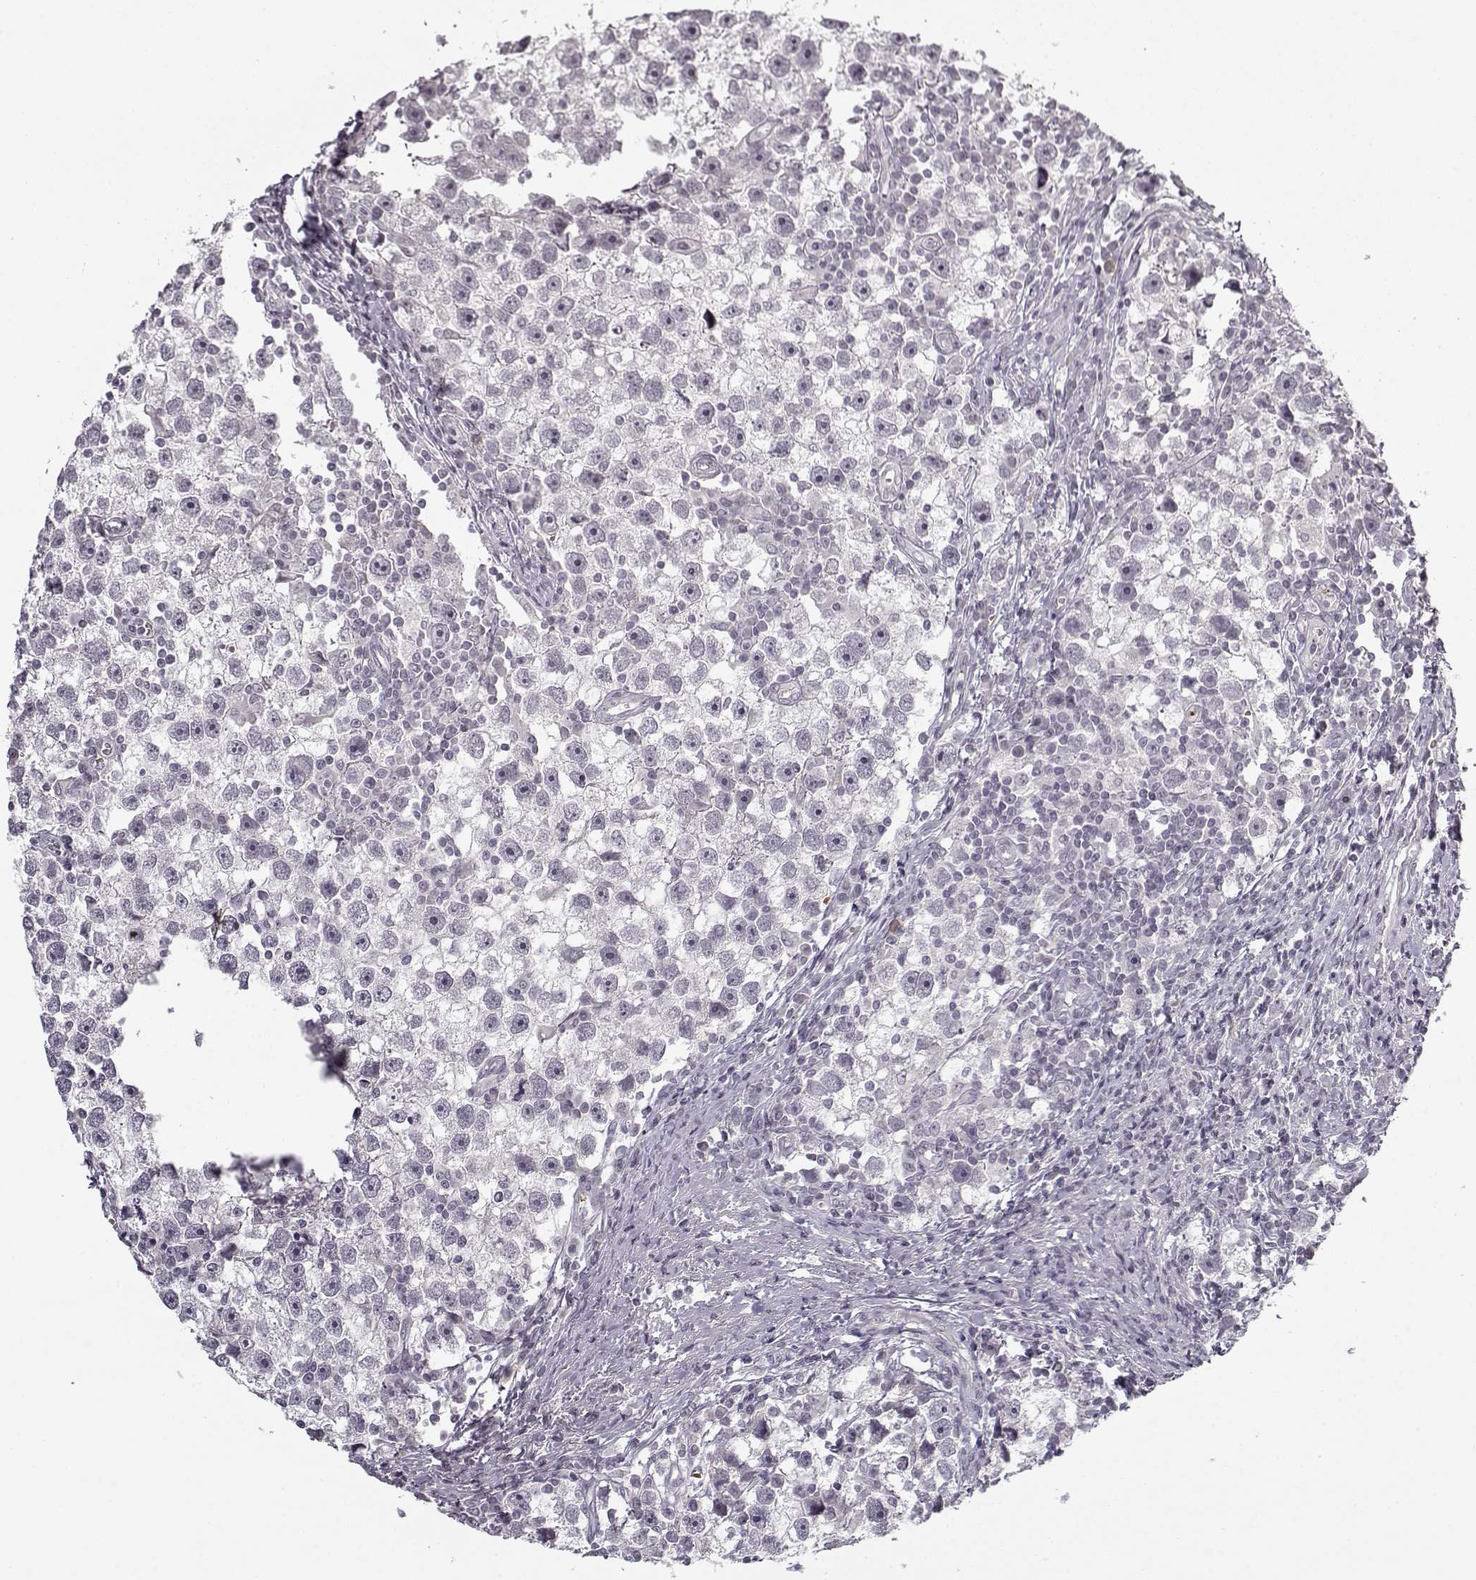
{"staining": {"intensity": "negative", "quantity": "none", "location": "none"}, "tissue": "testis cancer", "cell_type": "Tumor cells", "image_type": "cancer", "snomed": [{"axis": "morphology", "description": "Seminoma, NOS"}, {"axis": "topography", "description": "Testis"}], "caption": "Immunohistochemistry photomicrograph of neoplastic tissue: testis cancer stained with DAB (3,3'-diaminobenzidine) shows no significant protein staining in tumor cells.", "gene": "SNCA", "patient": {"sex": "male", "age": 30}}